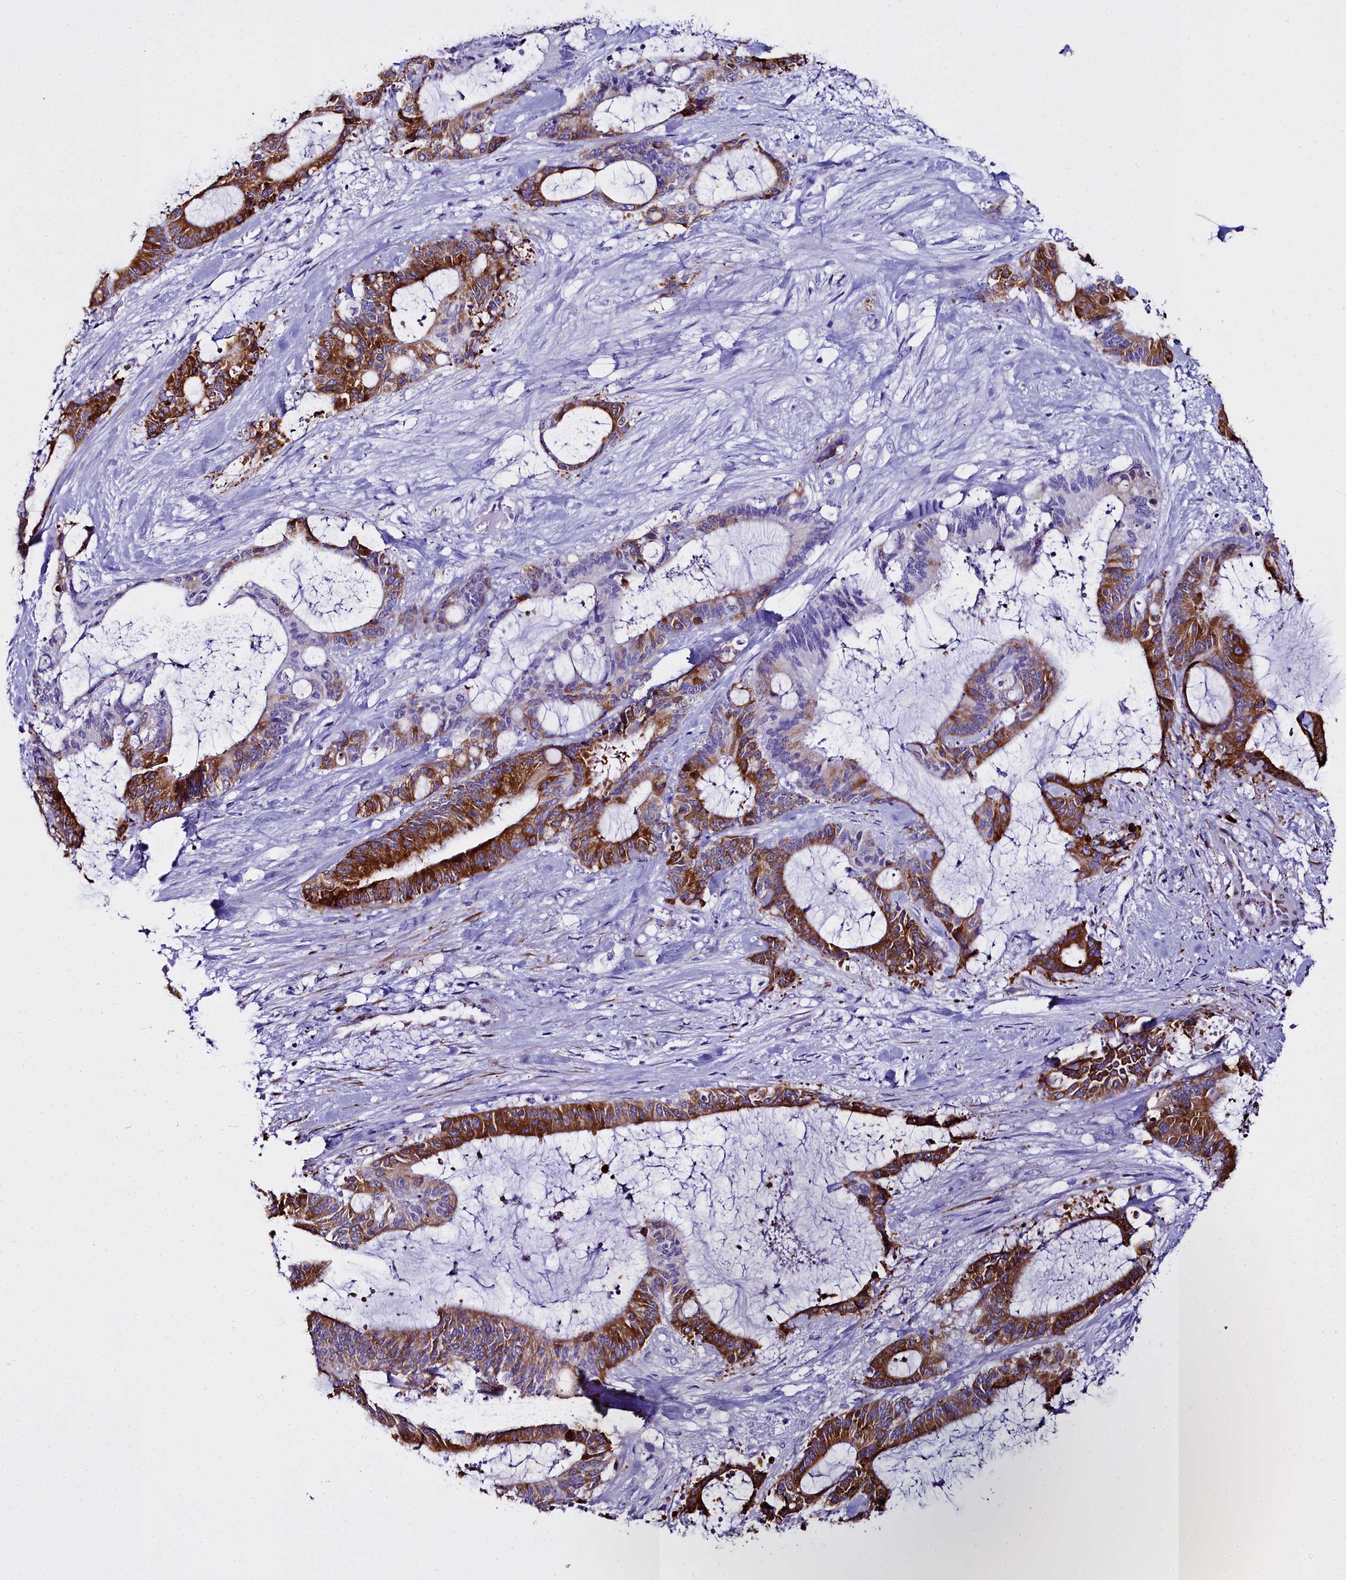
{"staining": {"intensity": "strong", "quantity": "25%-75%", "location": "cytoplasmic/membranous"}, "tissue": "liver cancer", "cell_type": "Tumor cells", "image_type": "cancer", "snomed": [{"axis": "morphology", "description": "Normal tissue, NOS"}, {"axis": "morphology", "description": "Cholangiocarcinoma"}, {"axis": "topography", "description": "Liver"}, {"axis": "topography", "description": "Peripheral nerve tissue"}], "caption": "Immunohistochemical staining of human liver cancer (cholangiocarcinoma) demonstrates strong cytoplasmic/membranous protein expression in about 25%-75% of tumor cells.", "gene": "TXNDC5", "patient": {"sex": "female", "age": 73}}